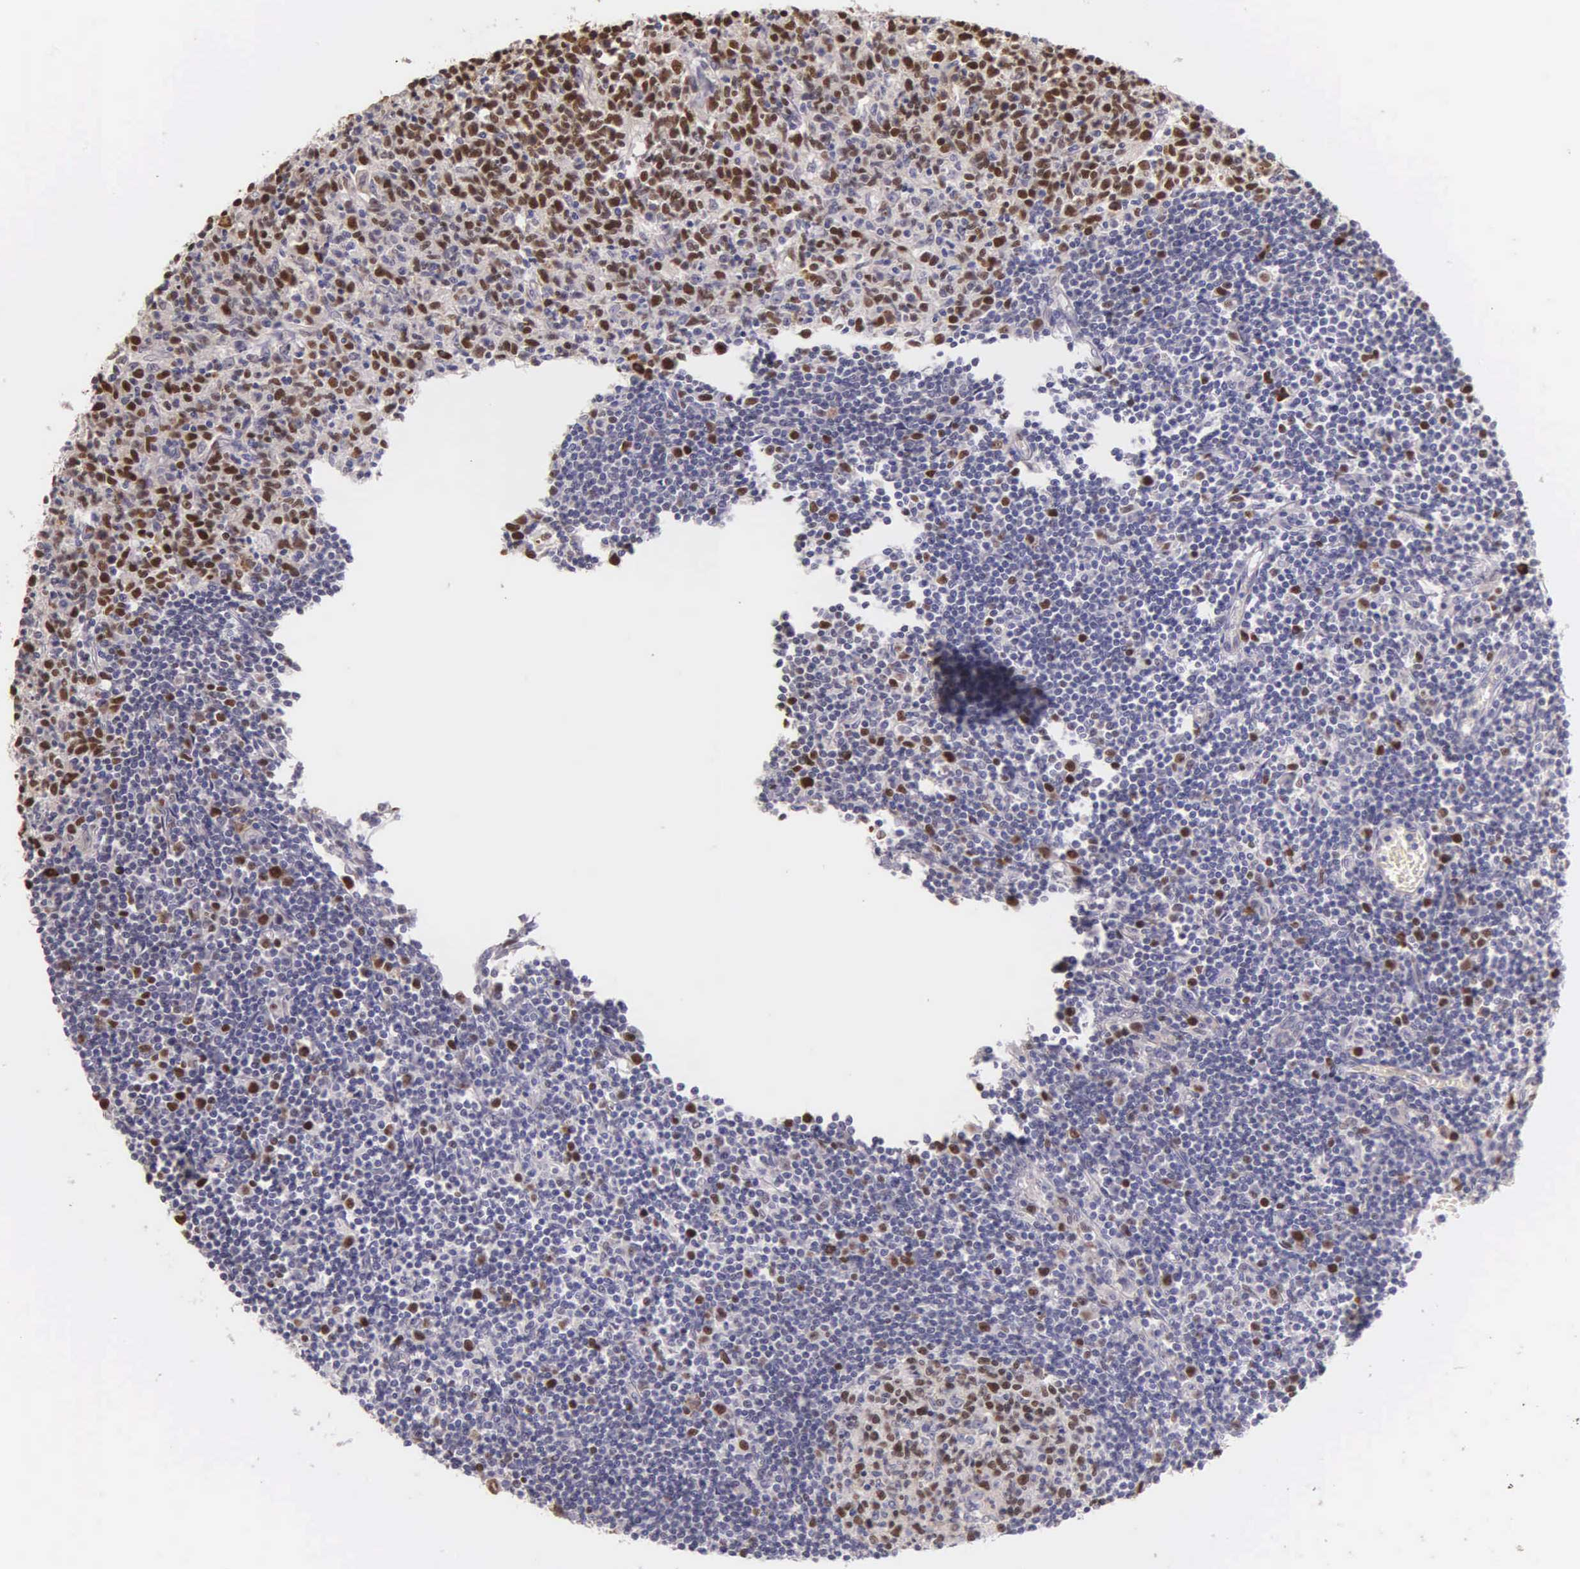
{"staining": {"intensity": "strong", "quantity": "25%-75%", "location": "nuclear"}, "tissue": "lymph node", "cell_type": "Germinal center cells", "image_type": "normal", "snomed": [{"axis": "morphology", "description": "Normal tissue, NOS"}, {"axis": "topography", "description": "Lymph node"}], "caption": "Approximately 25%-75% of germinal center cells in normal human lymph node show strong nuclear protein expression as visualized by brown immunohistochemical staining.", "gene": "MCM5", "patient": {"sex": "female", "age": 55}}